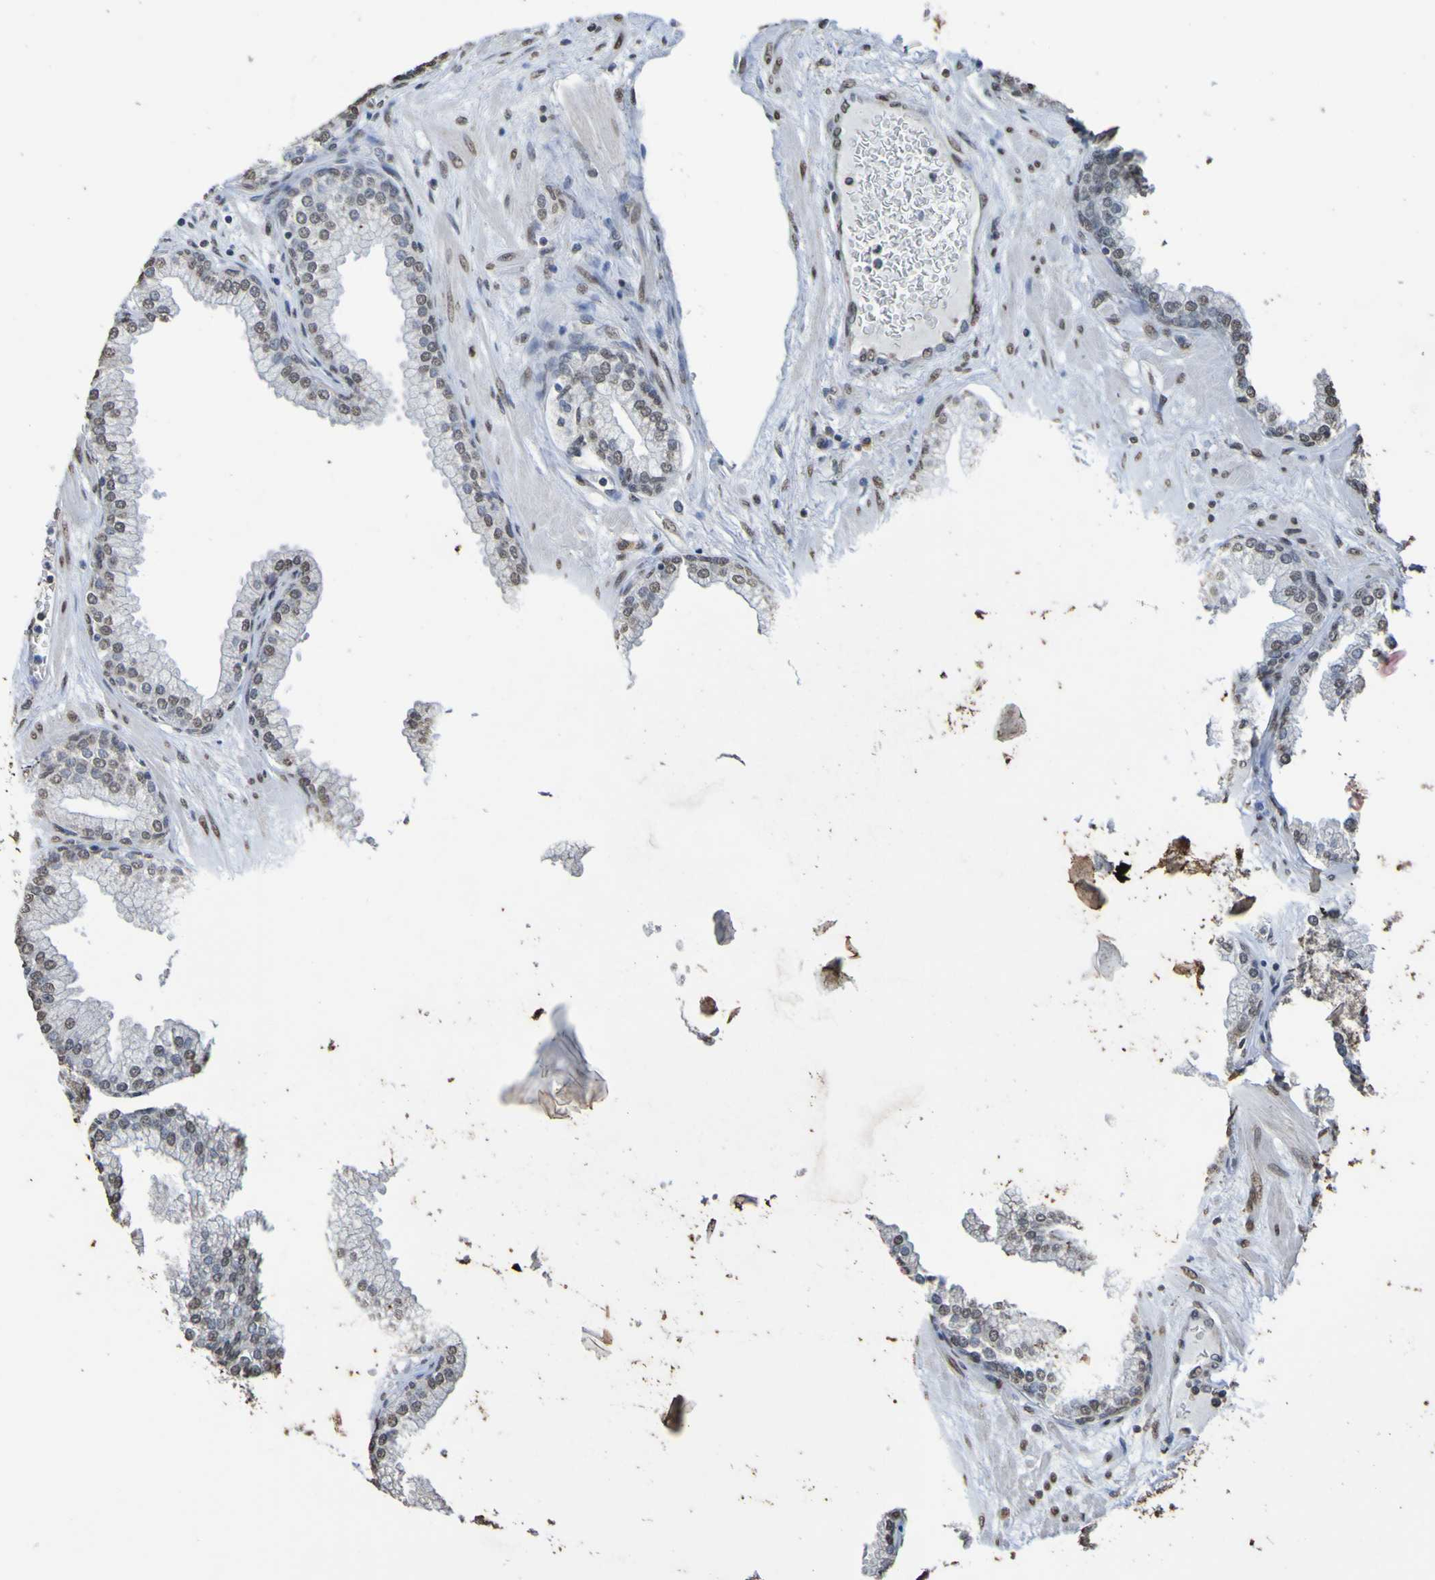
{"staining": {"intensity": "weak", "quantity": "25%-75%", "location": "nuclear"}, "tissue": "prostate", "cell_type": "Glandular cells", "image_type": "normal", "snomed": [{"axis": "morphology", "description": "Normal tissue, NOS"}, {"axis": "morphology", "description": "Urothelial carcinoma, Low grade"}, {"axis": "topography", "description": "Urinary bladder"}, {"axis": "topography", "description": "Prostate"}], "caption": "Immunohistochemical staining of unremarkable prostate exhibits 25%-75% levels of weak nuclear protein staining in approximately 25%-75% of glandular cells. (Brightfield microscopy of DAB IHC at high magnification).", "gene": "ALKBH2", "patient": {"sex": "male", "age": 60}}